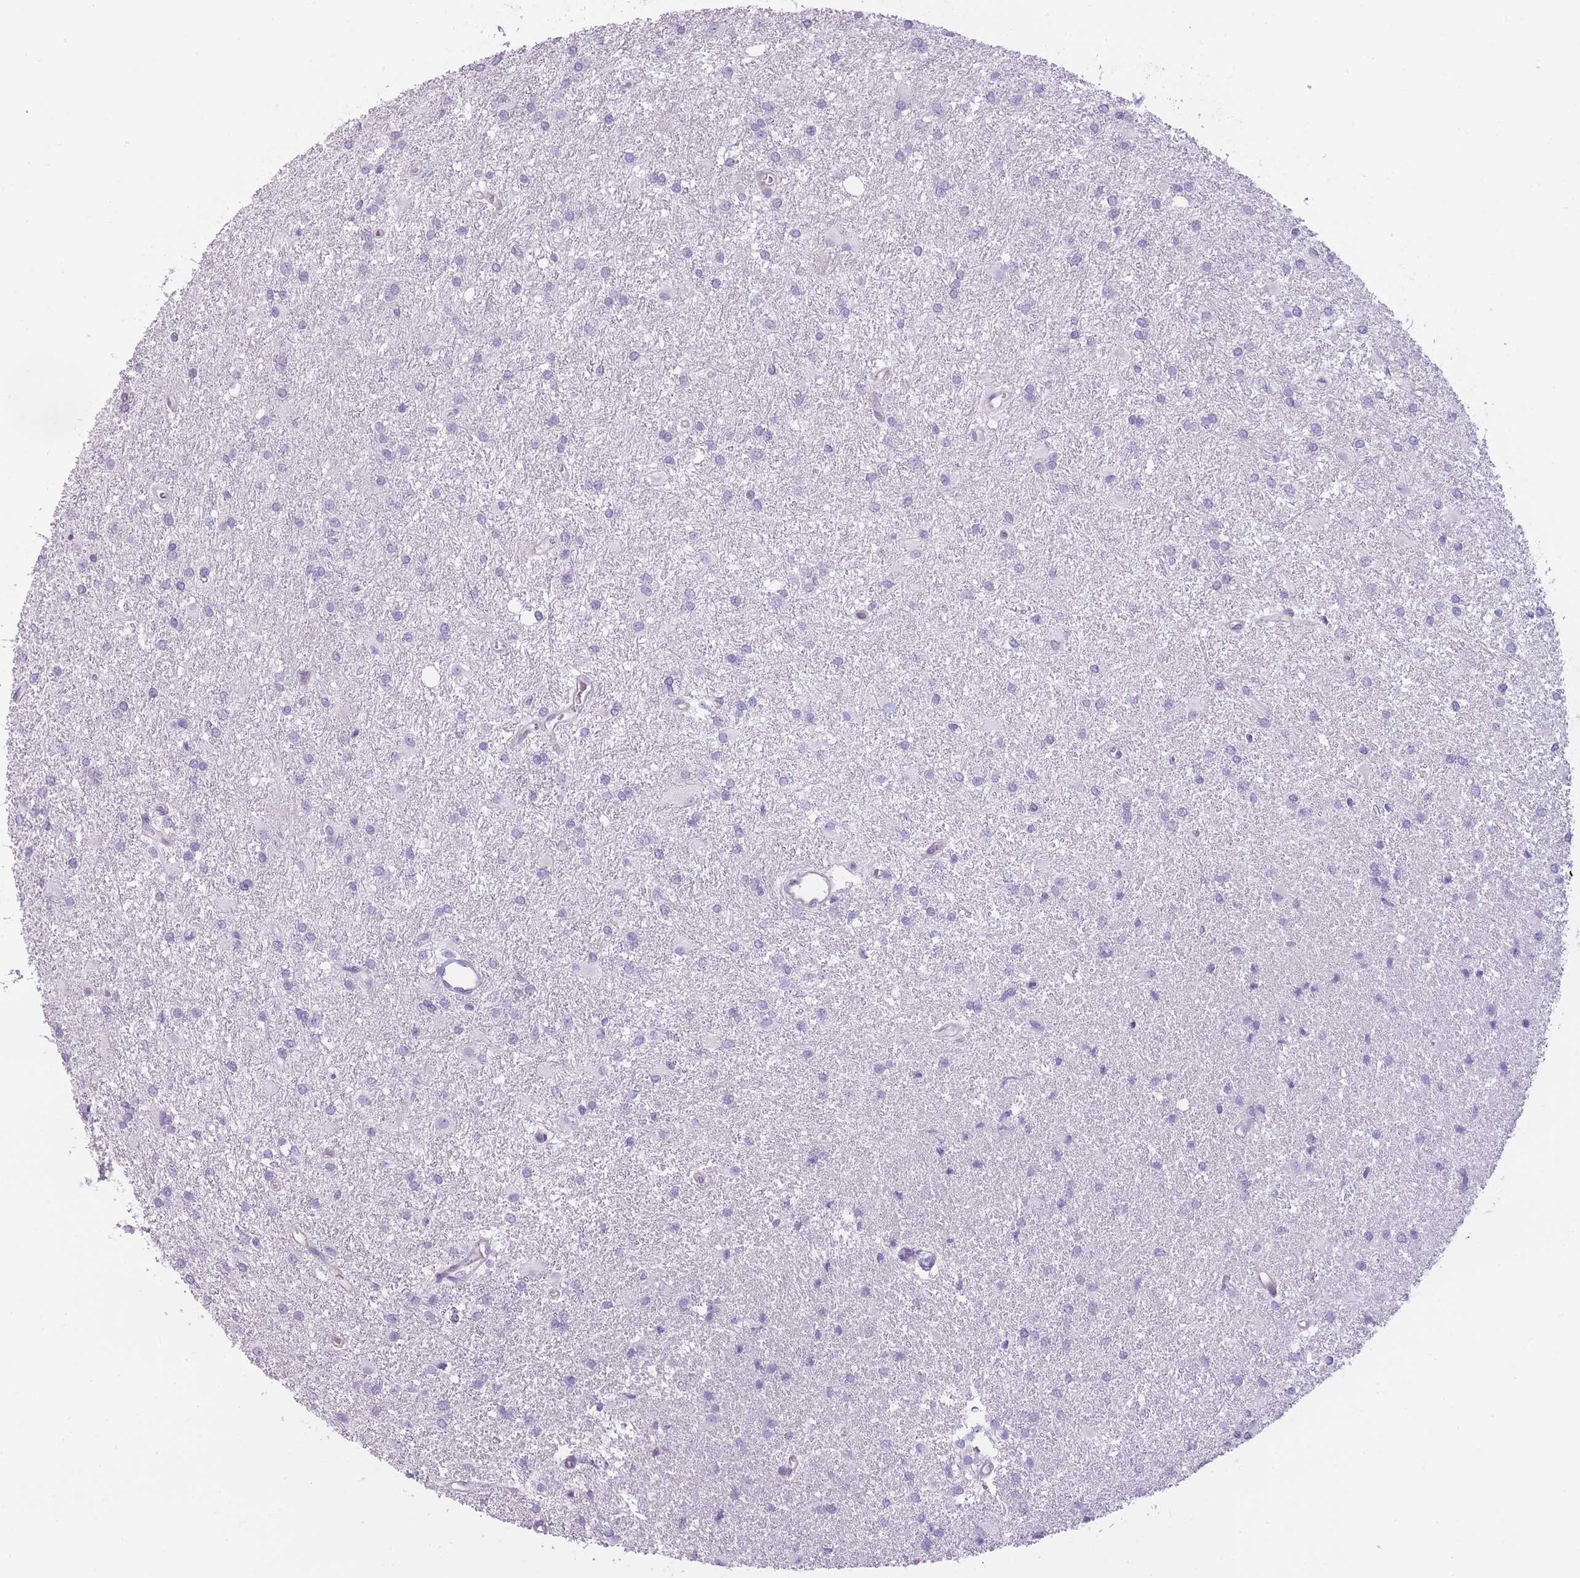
{"staining": {"intensity": "negative", "quantity": "none", "location": "none"}, "tissue": "glioma", "cell_type": "Tumor cells", "image_type": "cancer", "snomed": [{"axis": "morphology", "description": "Glioma, malignant, High grade"}, {"axis": "topography", "description": "Brain"}], "caption": "This is an immunohistochemistry photomicrograph of human high-grade glioma (malignant). There is no expression in tumor cells.", "gene": "GGT1", "patient": {"sex": "female", "age": 50}}